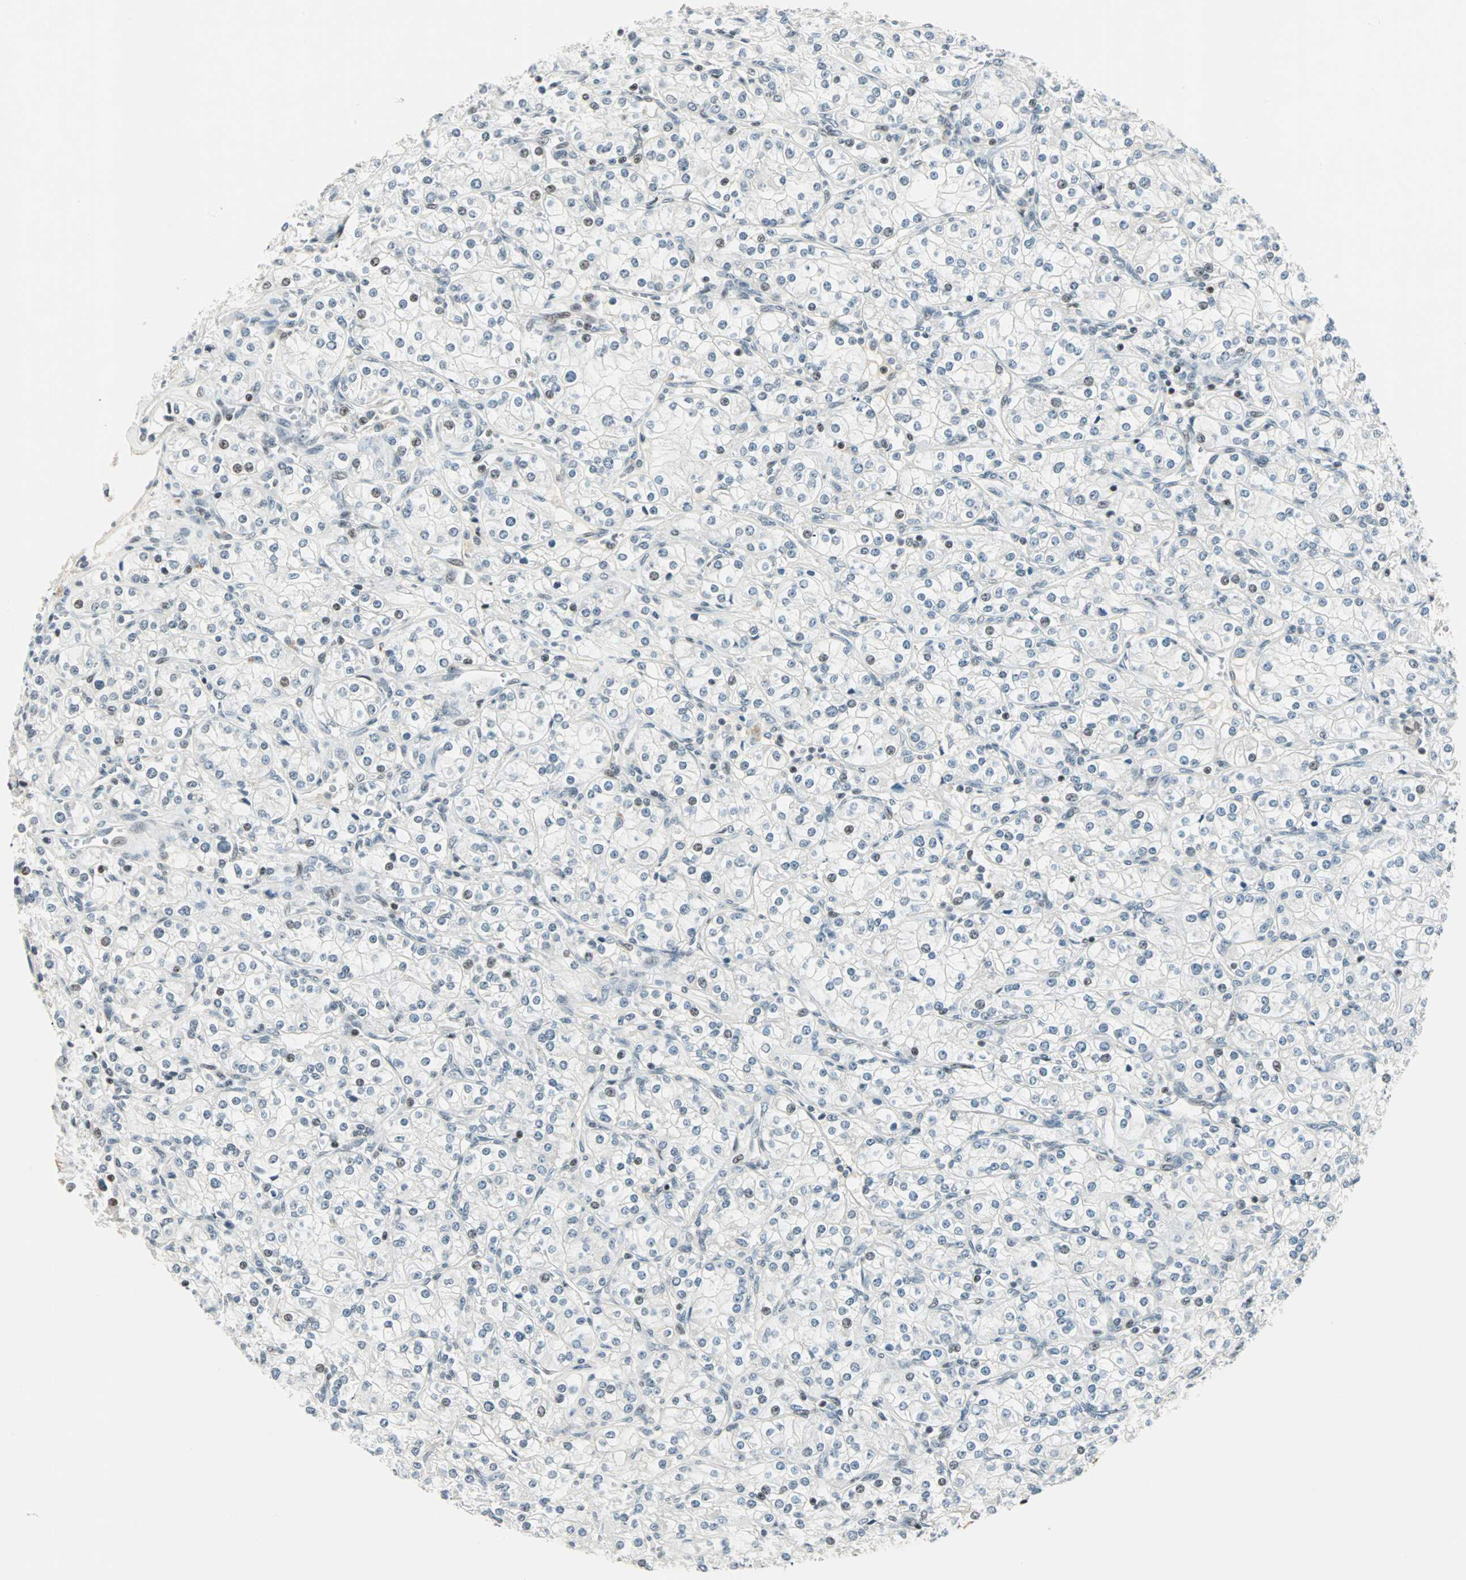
{"staining": {"intensity": "weak", "quantity": "<25%", "location": "nuclear"}, "tissue": "renal cancer", "cell_type": "Tumor cells", "image_type": "cancer", "snomed": [{"axis": "morphology", "description": "Adenocarcinoma, NOS"}, {"axis": "topography", "description": "Kidney"}], "caption": "This image is of renal adenocarcinoma stained with immunohistochemistry to label a protein in brown with the nuclei are counter-stained blue. There is no expression in tumor cells.", "gene": "SIN3A", "patient": {"sex": "male", "age": 77}}